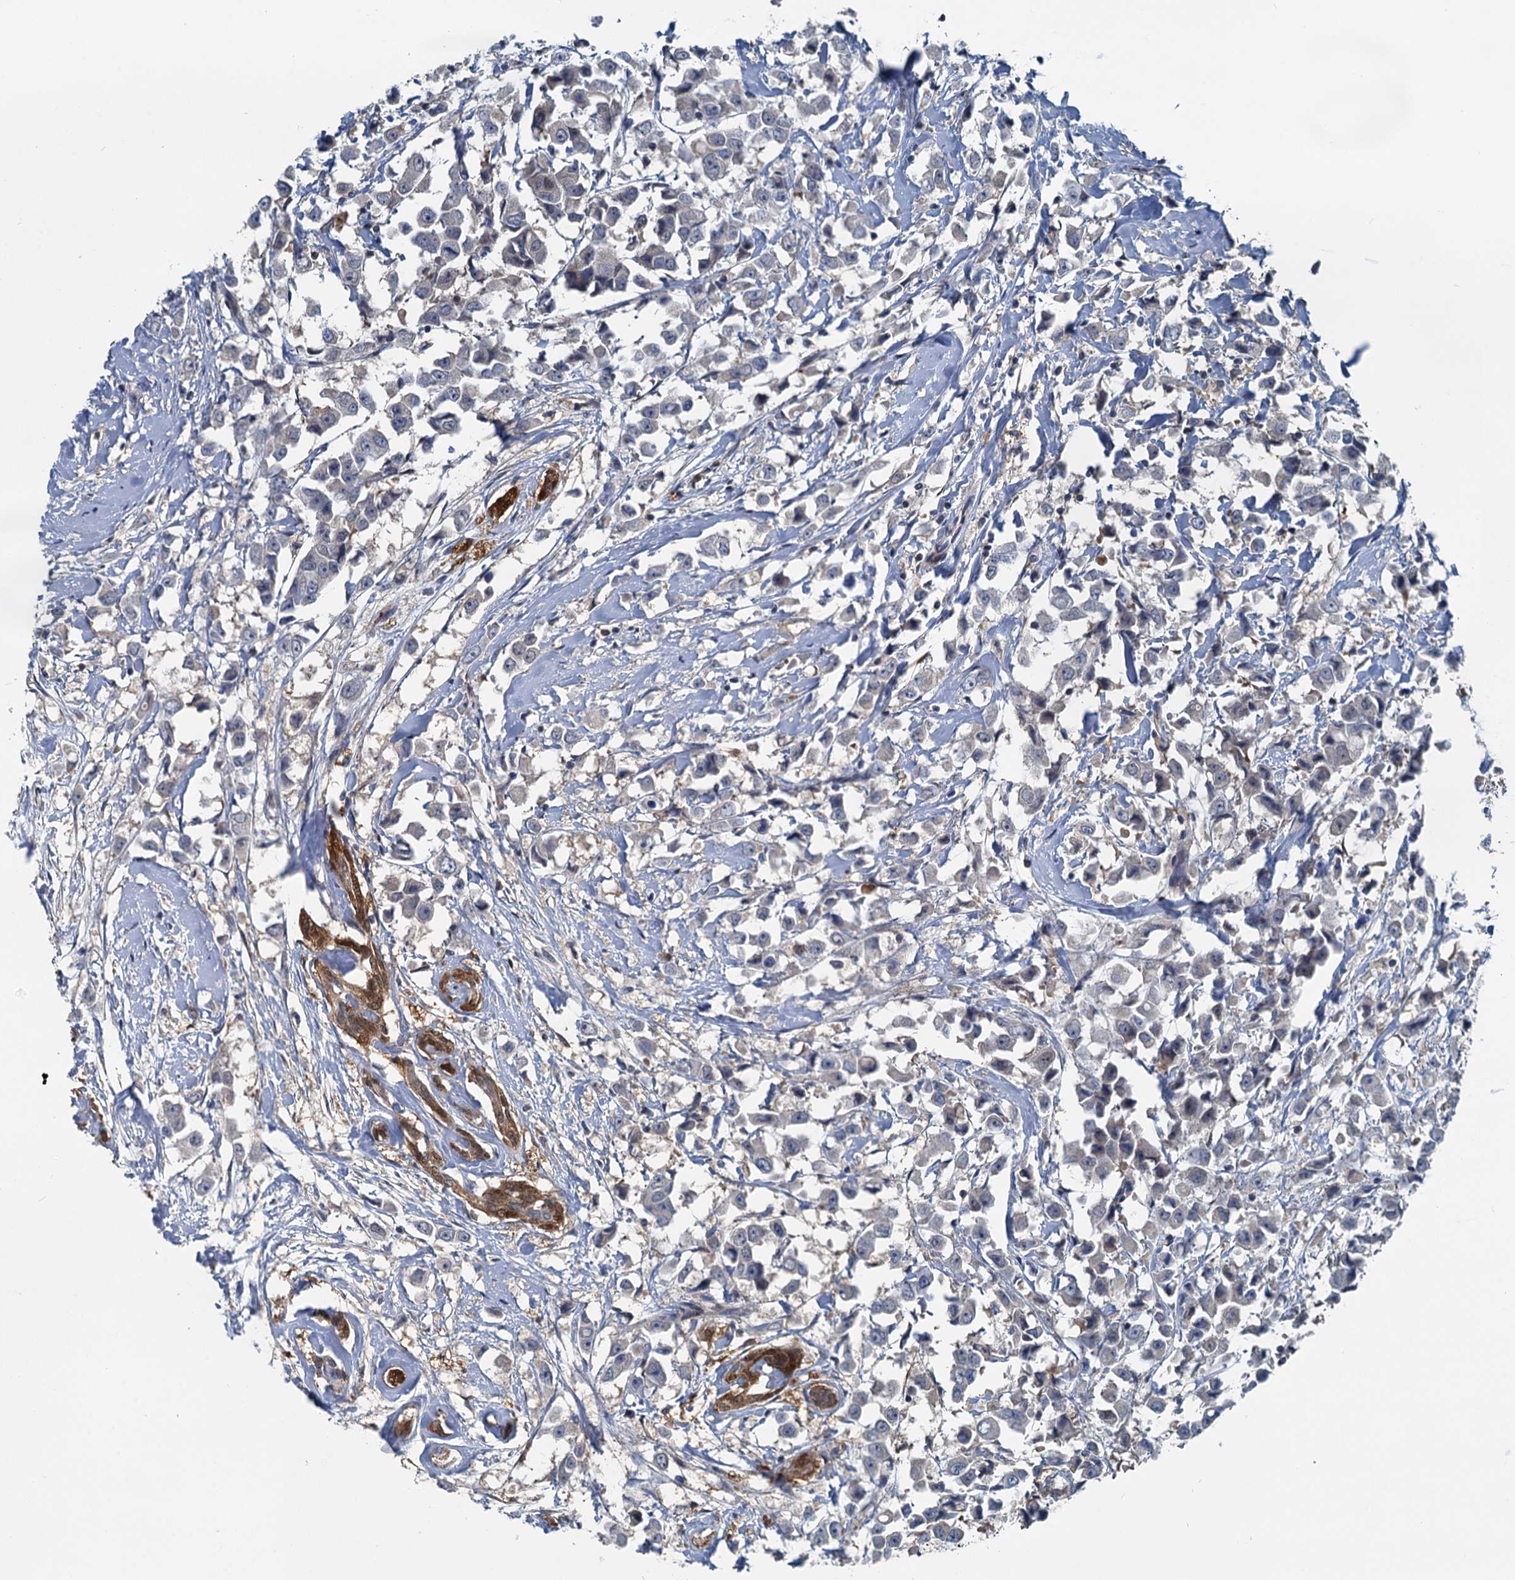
{"staining": {"intensity": "negative", "quantity": "none", "location": "none"}, "tissue": "breast cancer", "cell_type": "Tumor cells", "image_type": "cancer", "snomed": [{"axis": "morphology", "description": "Duct carcinoma"}, {"axis": "topography", "description": "Breast"}], "caption": "A high-resolution photomicrograph shows immunohistochemistry (IHC) staining of breast cancer (invasive ductal carcinoma), which displays no significant staining in tumor cells. (Stains: DAB IHC with hematoxylin counter stain, Microscopy: brightfield microscopy at high magnification).", "gene": "GCLM", "patient": {"sex": "female", "age": 61}}